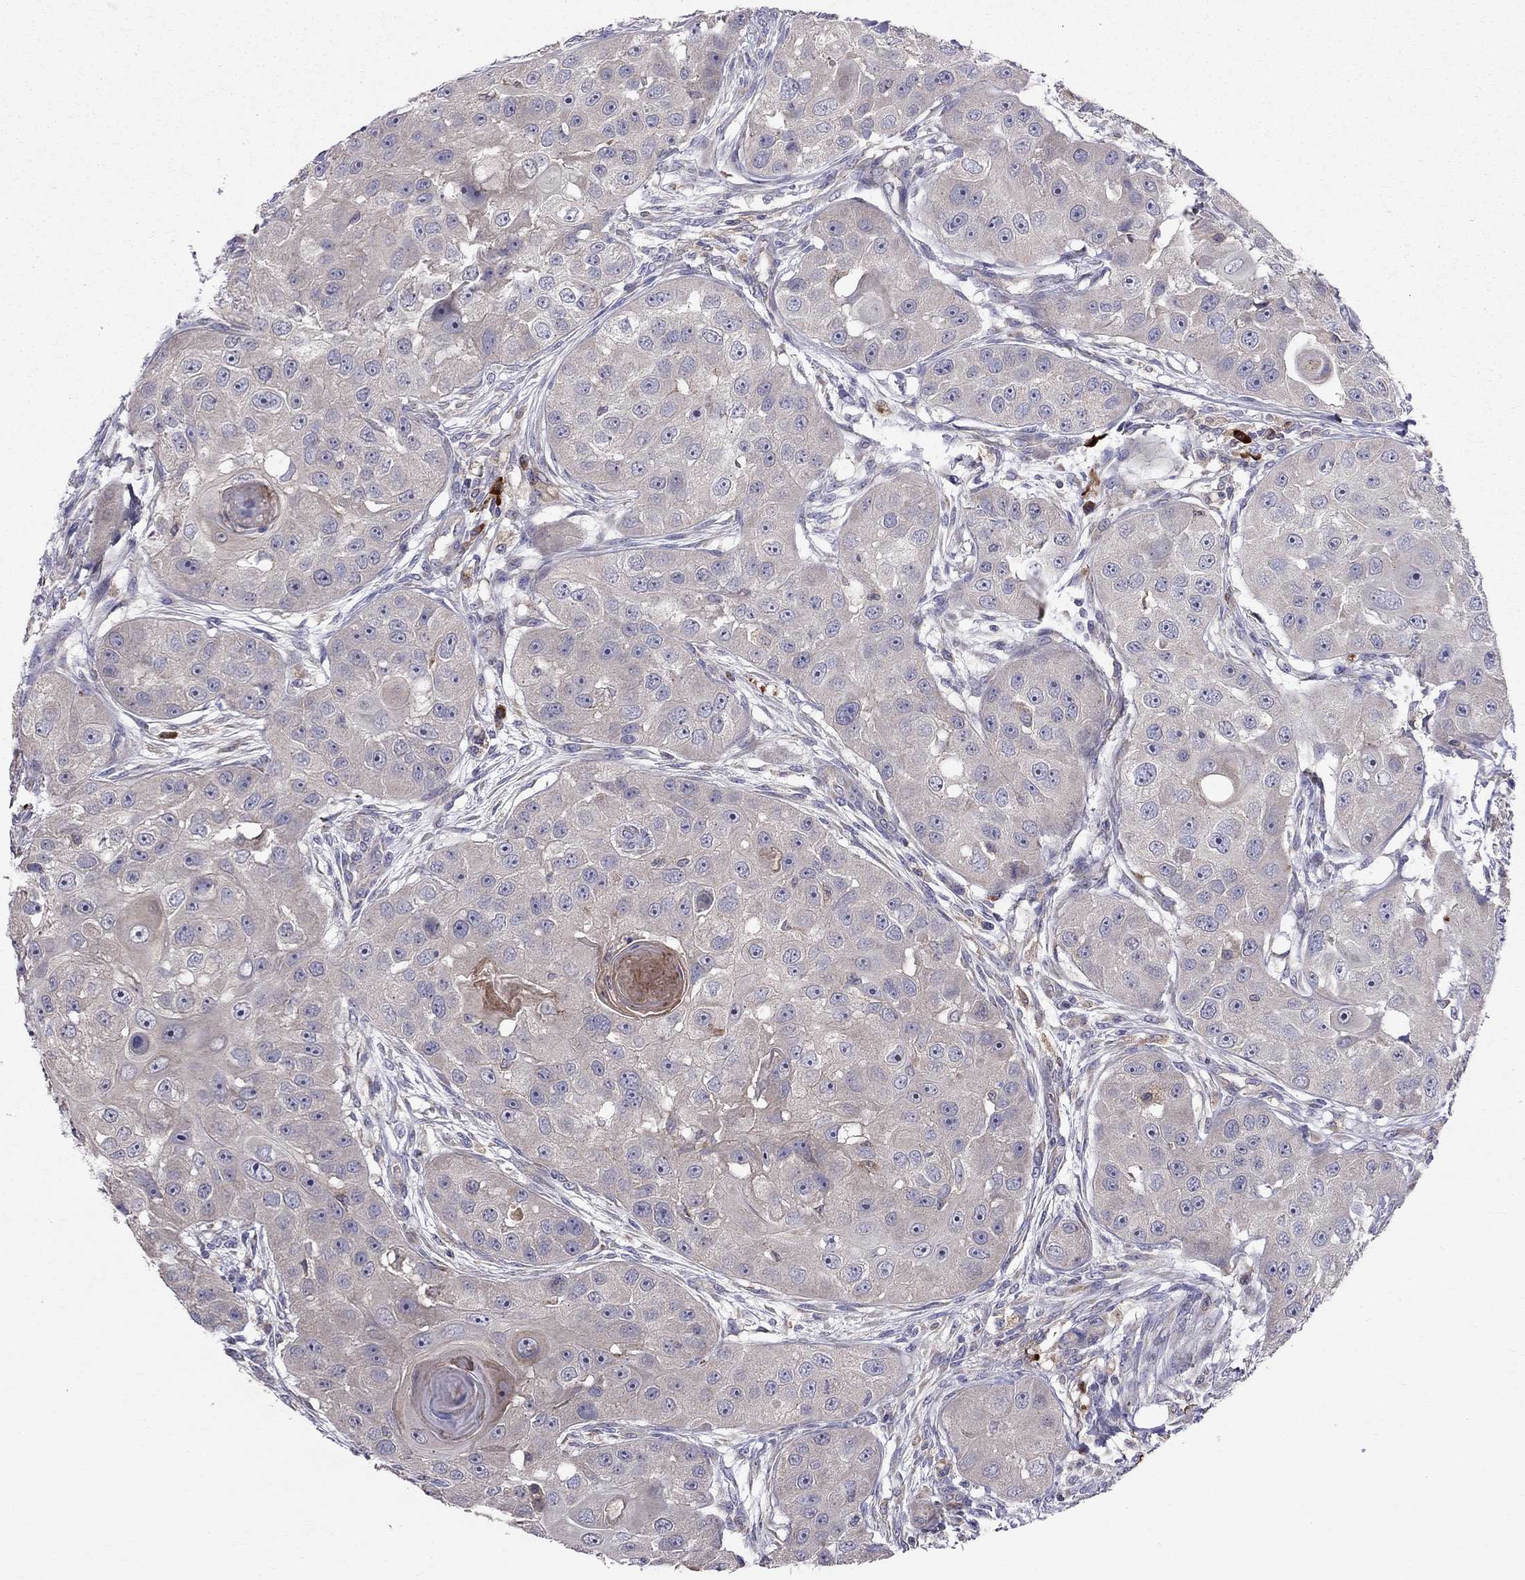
{"staining": {"intensity": "negative", "quantity": "none", "location": "none"}, "tissue": "head and neck cancer", "cell_type": "Tumor cells", "image_type": "cancer", "snomed": [{"axis": "morphology", "description": "Squamous cell carcinoma, NOS"}, {"axis": "topography", "description": "Head-Neck"}], "caption": "A micrograph of human head and neck squamous cell carcinoma is negative for staining in tumor cells. (DAB IHC visualized using brightfield microscopy, high magnification).", "gene": "PIK3CG", "patient": {"sex": "male", "age": 51}}